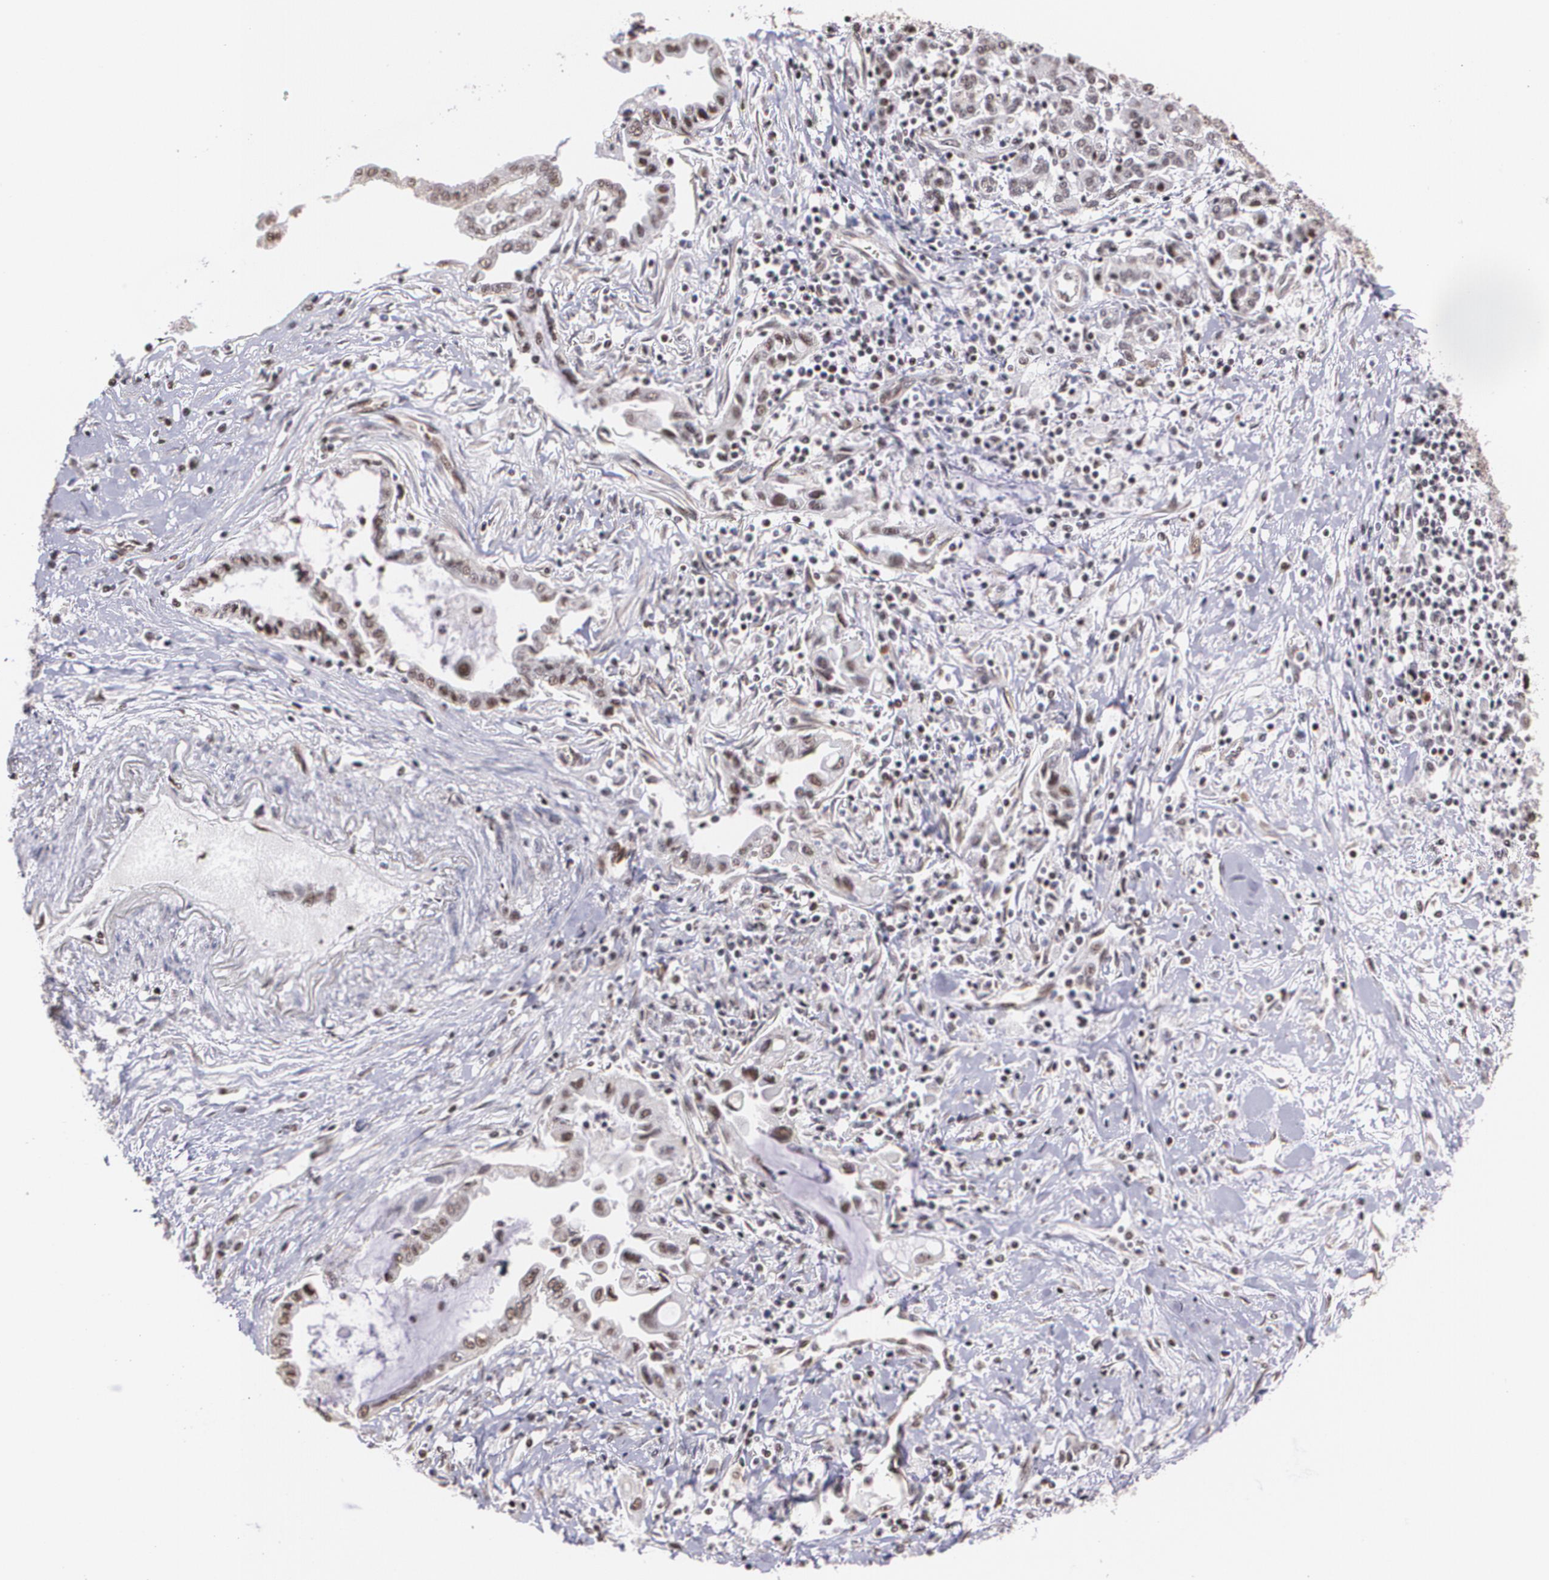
{"staining": {"intensity": "moderate", "quantity": ">75%", "location": "nuclear"}, "tissue": "pancreatic cancer", "cell_type": "Tumor cells", "image_type": "cancer", "snomed": [{"axis": "morphology", "description": "Adenocarcinoma, NOS"}, {"axis": "topography", "description": "Pancreas"}], "caption": "Human pancreatic adenocarcinoma stained with a brown dye shows moderate nuclear positive positivity in approximately >75% of tumor cells.", "gene": "C6orf15", "patient": {"sex": "female", "age": 57}}